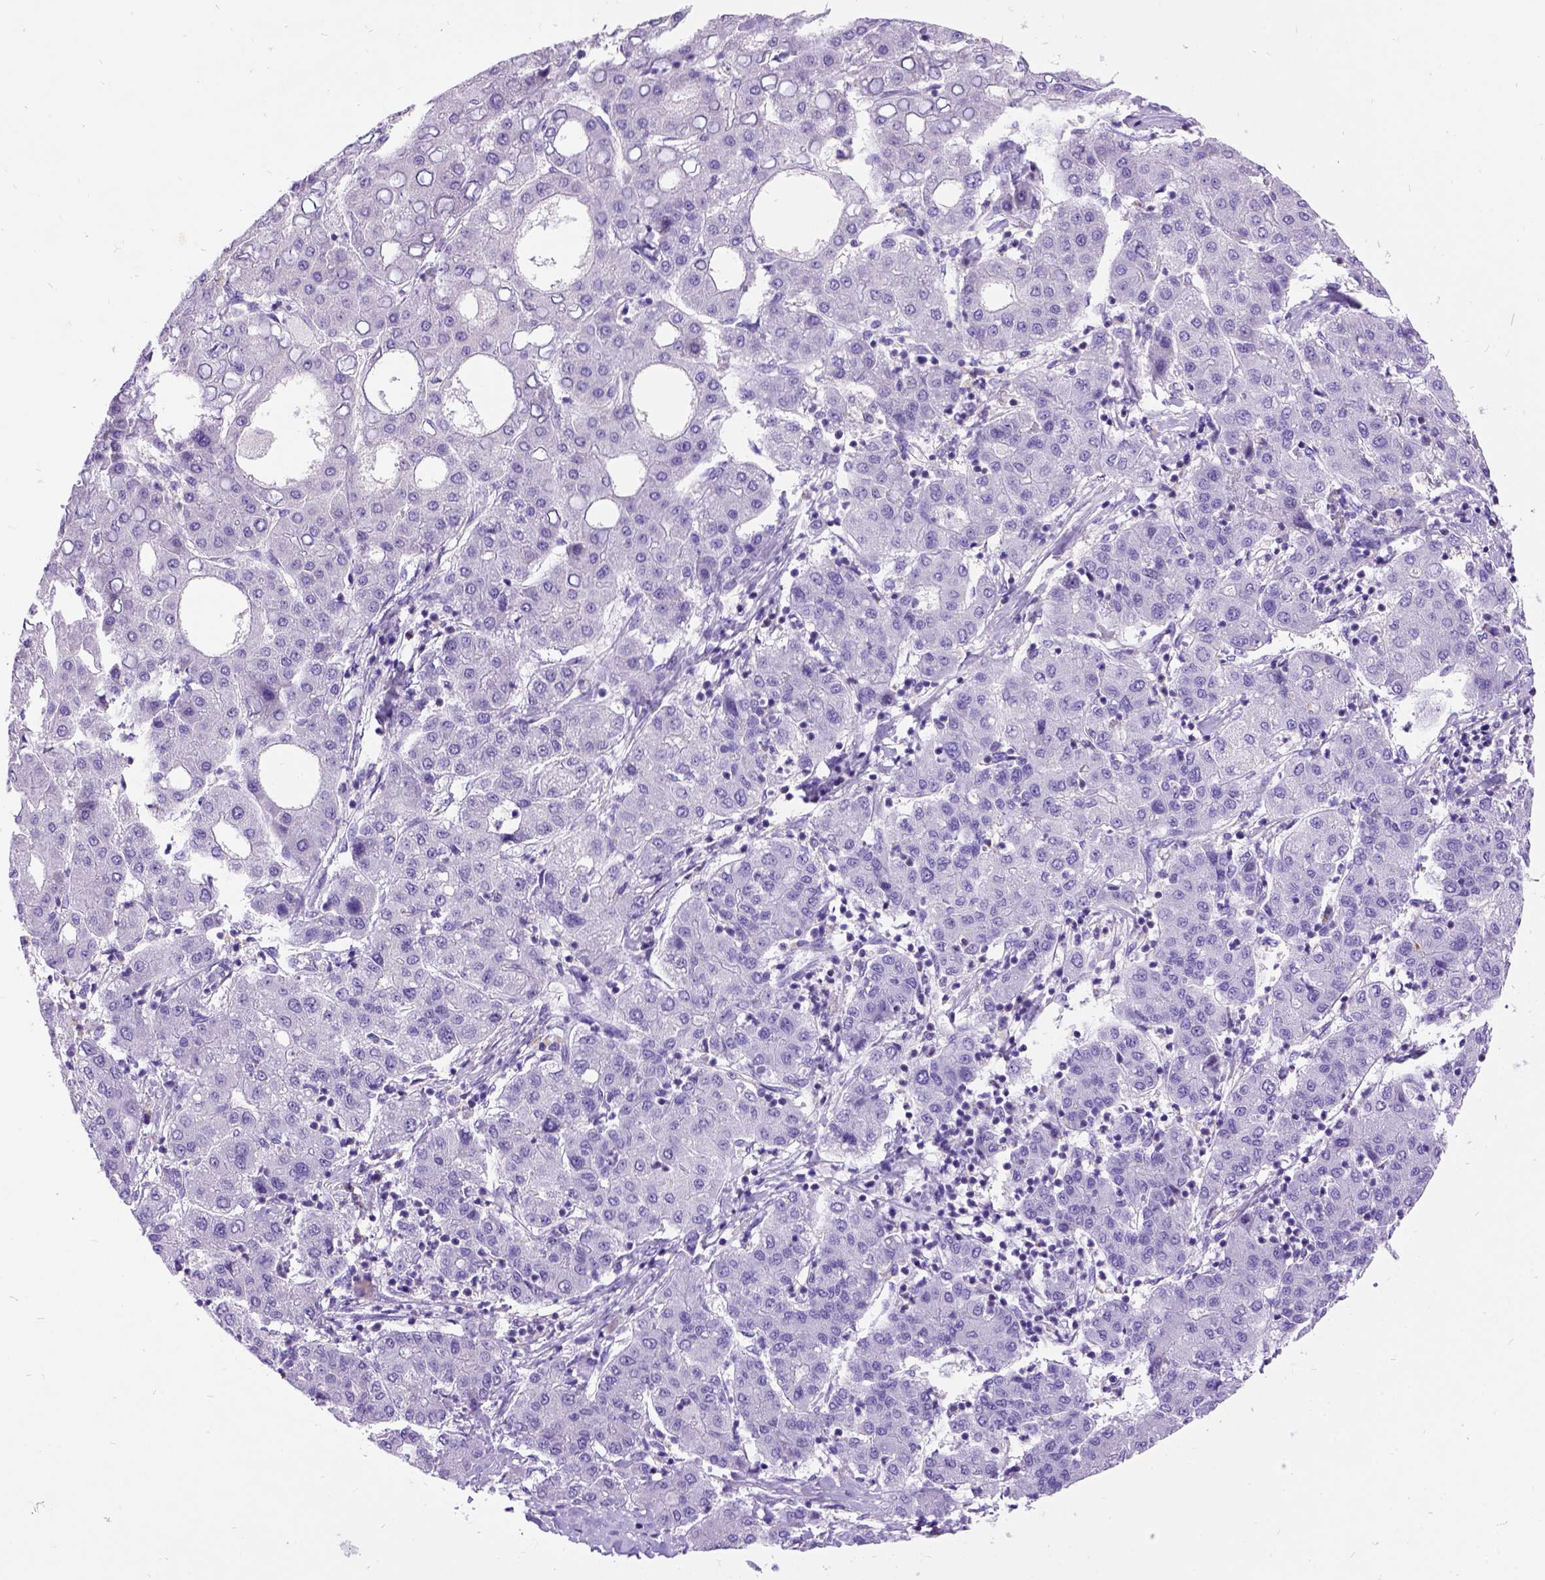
{"staining": {"intensity": "negative", "quantity": "none", "location": "none"}, "tissue": "liver cancer", "cell_type": "Tumor cells", "image_type": "cancer", "snomed": [{"axis": "morphology", "description": "Carcinoma, Hepatocellular, NOS"}, {"axis": "topography", "description": "Liver"}], "caption": "A micrograph of liver cancer stained for a protein displays no brown staining in tumor cells.", "gene": "PRG2", "patient": {"sex": "male", "age": 65}}